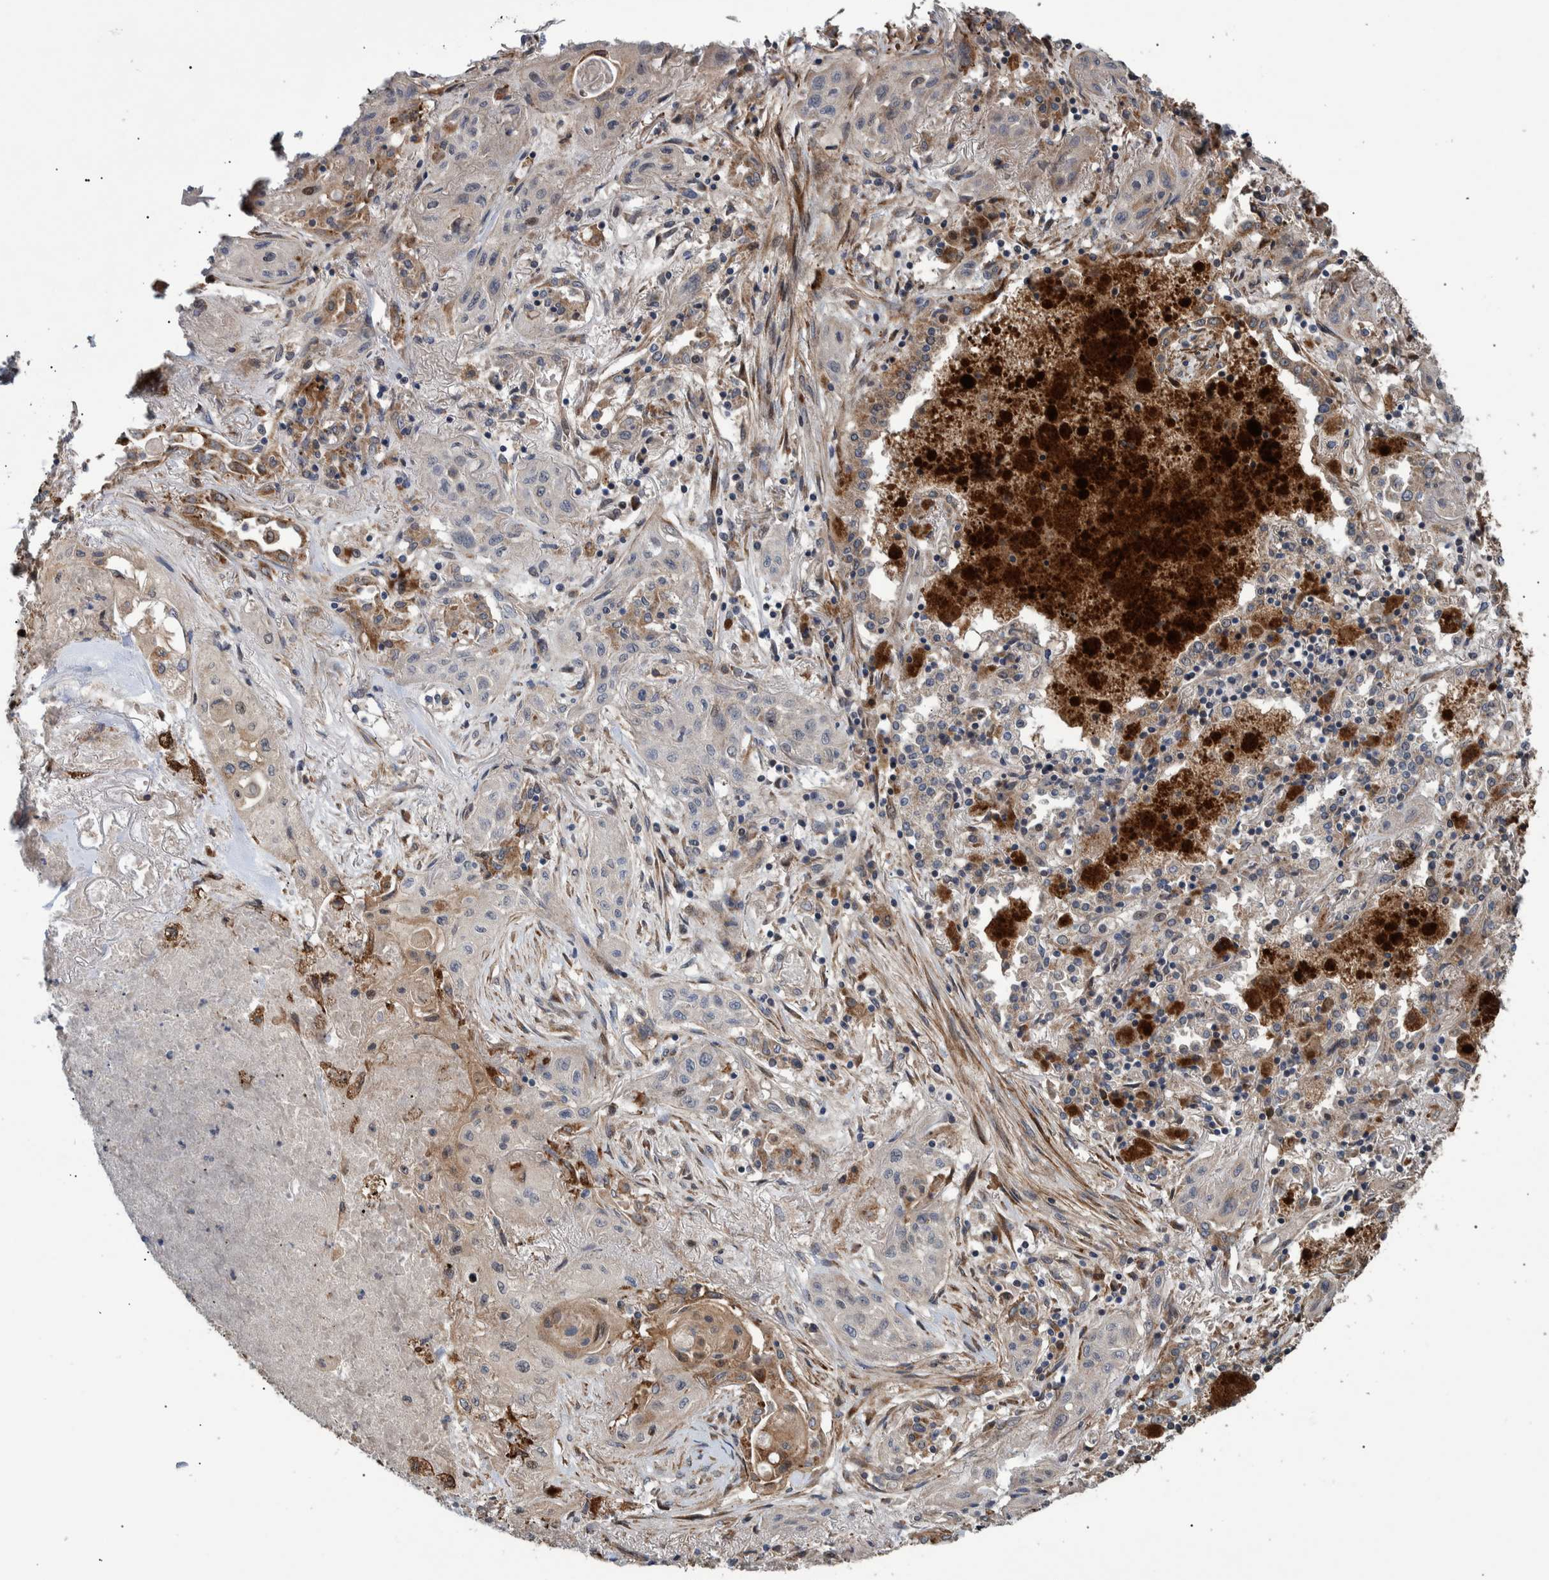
{"staining": {"intensity": "negative", "quantity": "none", "location": "none"}, "tissue": "lung cancer", "cell_type": "Tumor cells", "image_type": "cancer", "snomed": [{"axis": "morphology", "description": "Squamous cell carcinoma, NOS"}, {"axis": "topography", "description": "Lung"}], "caption": "Immunohistochemistry photomicrograph of neoplastic tissue: human lung cancer (squamous cell carcinoma) stained with DAB (3,3'-diaminobenzidine) shows no significant protein positivity in tumor cells.", "gene": "B3GNTL1", "patient": {"sex": "female", "age": 47}}